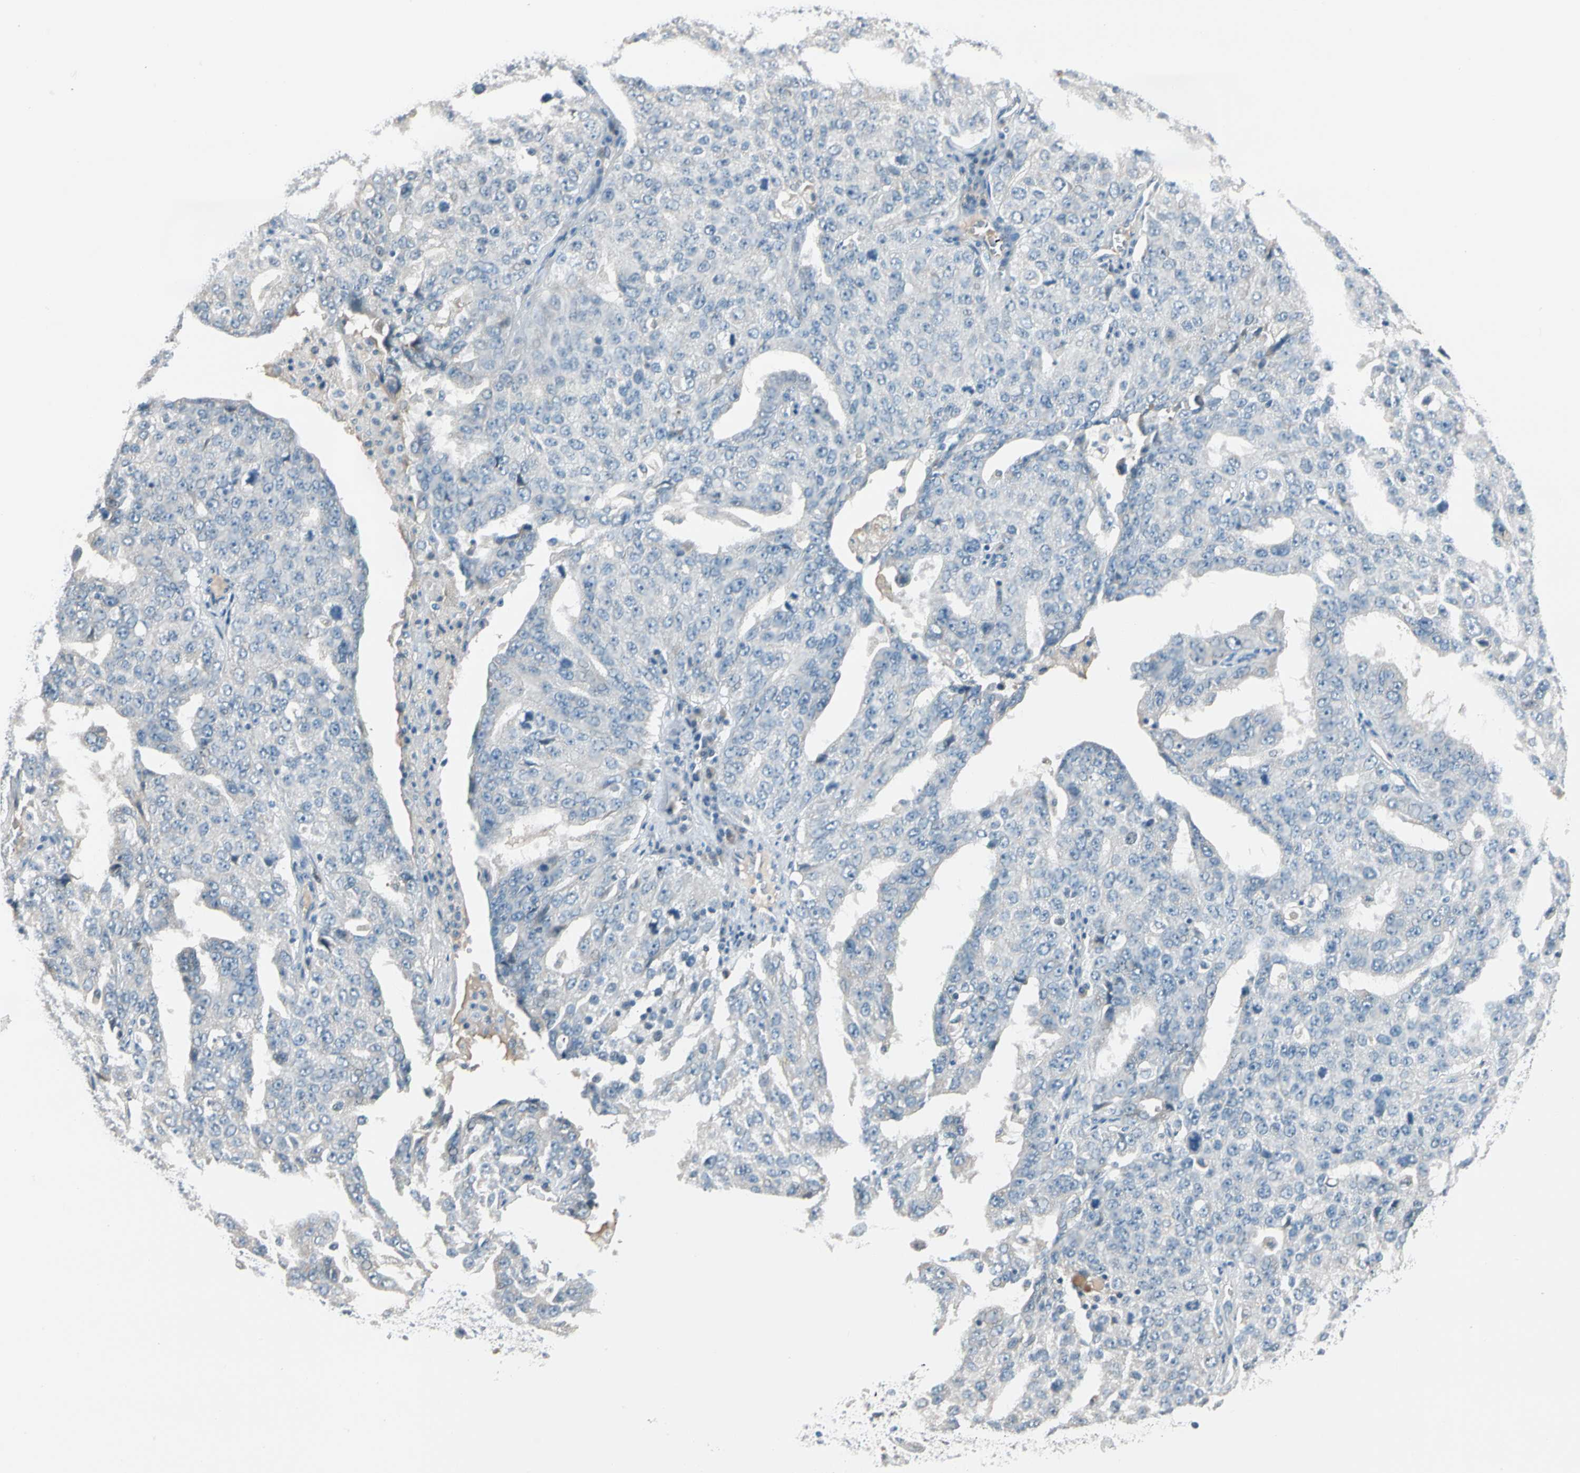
{"staining": {"intensity": "negative", "quantity": "none", "location": "none"}, "tissue": "ovarian cancer", "cell_type": "Tumor cells", "image_type": "cancer", "snomed": [{"axis": "morphology", "description": "Carcinoma, endometroid"}, {"axis": "topography", "description": "Ovary"}], "caption": "Ovarian endometroid carcinoma was stained to show a protein in brown. There is no significant positivity in tumor cells.", "gene": "STK40", "patient": {"sex": "female", "age": 62}}